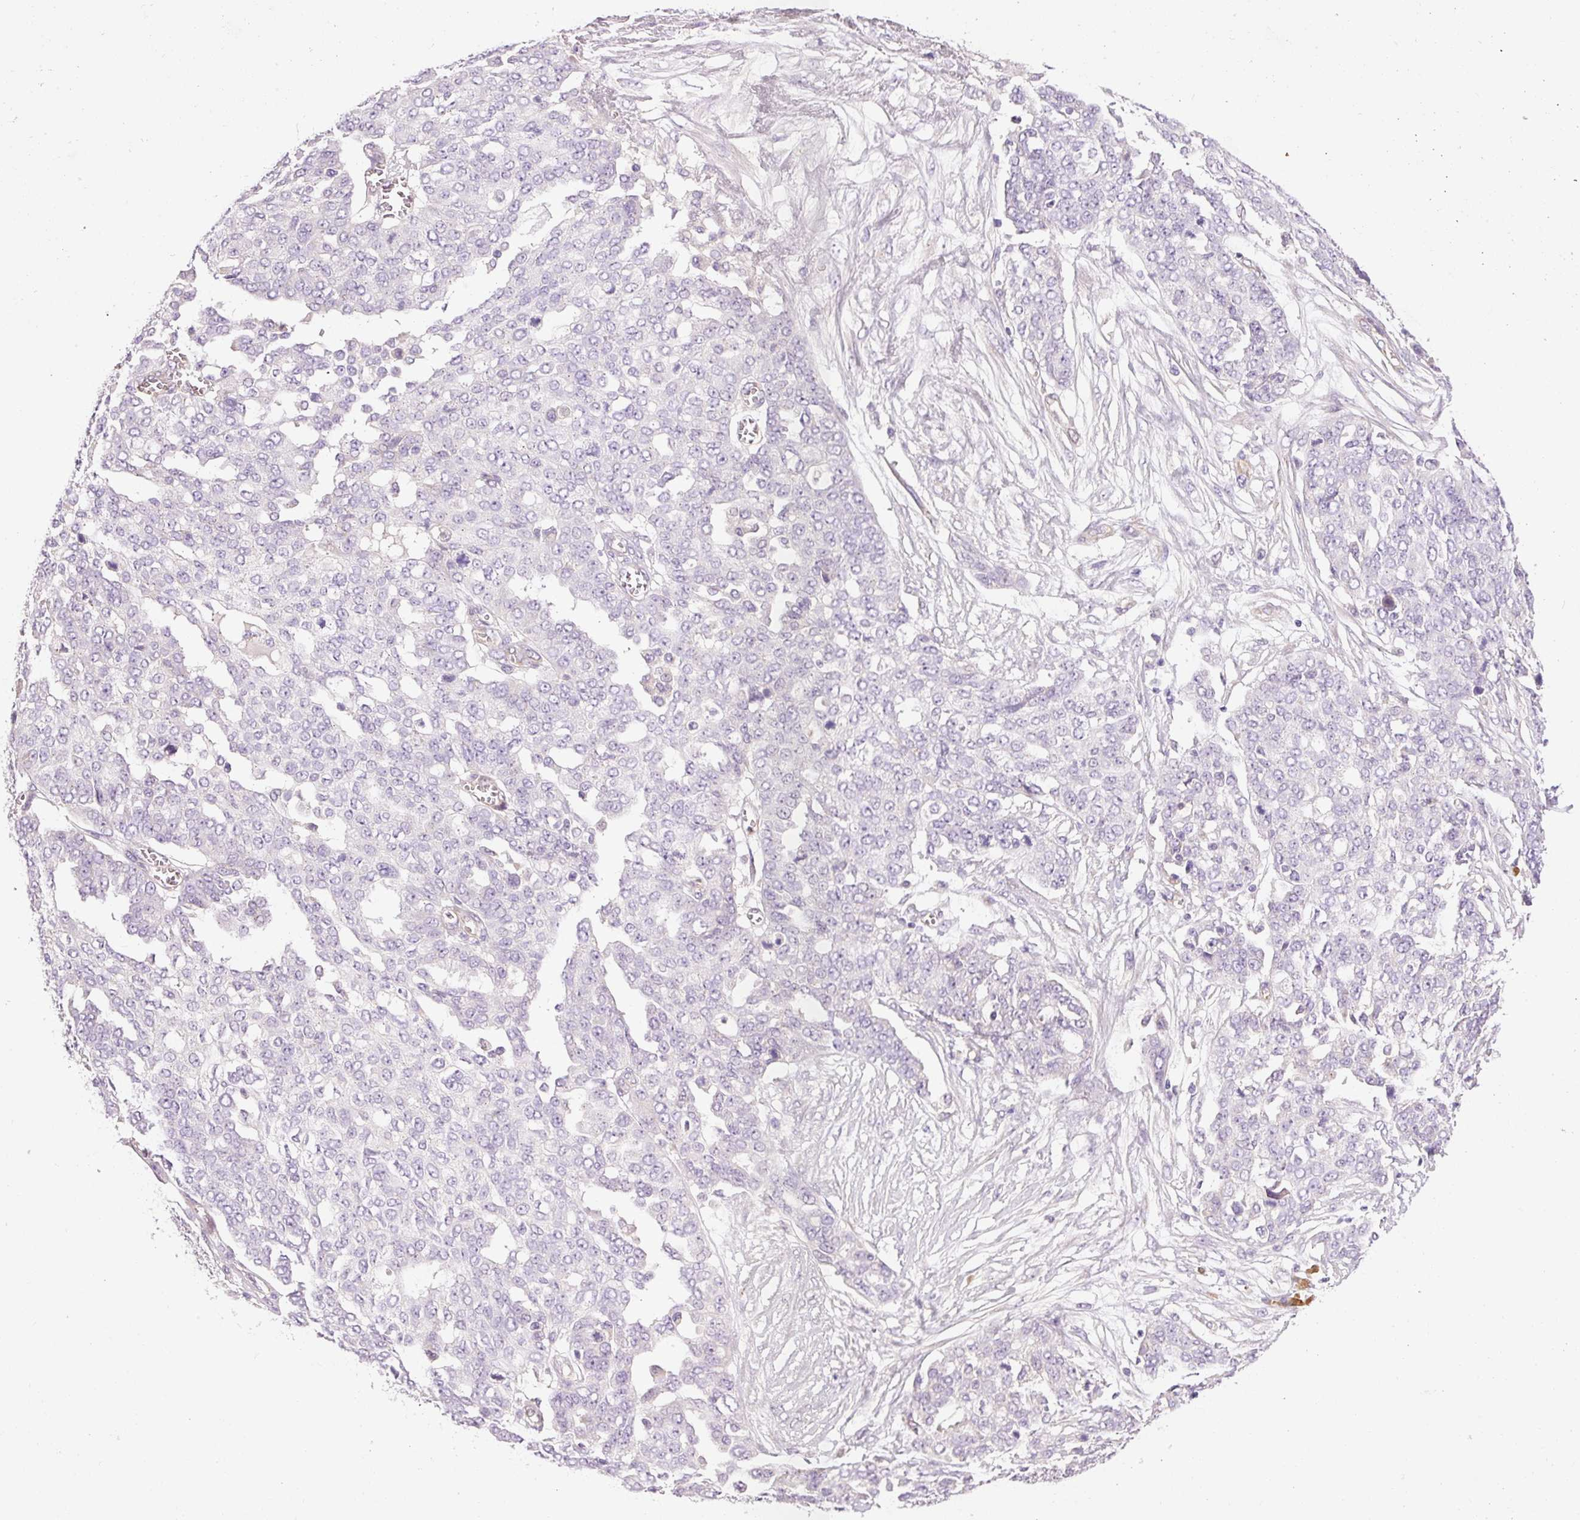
{"staining": {"intensity": "negative", "quantity": "none", "location": "none"}, "tissue": "ovarian cancer", "cell_type": "Tumor cells", "image_type": "cancer", "snomed": [{"axis": "morphology", "description": "Cystadenocarcinoma, serous, NOS"}, {"axis": "topography", "description": "Soft tissue"}, {"axis": "topography", "description": "Ovary"}], "caption": "Immunohistochemistry (IHC) image of neoplastic tissue: human serous cystadenocarcinoma (ovarian) stained with DAB (3,3'-diaminobenzidine) exhibits no significant protein positivity in tumor cells. The staining is performed using DAB brown chromogen with nuclei counter-stained in using hematoxylin.", "gene": "PNPLA5", "patient": {"sex": "female", "age": 57}}